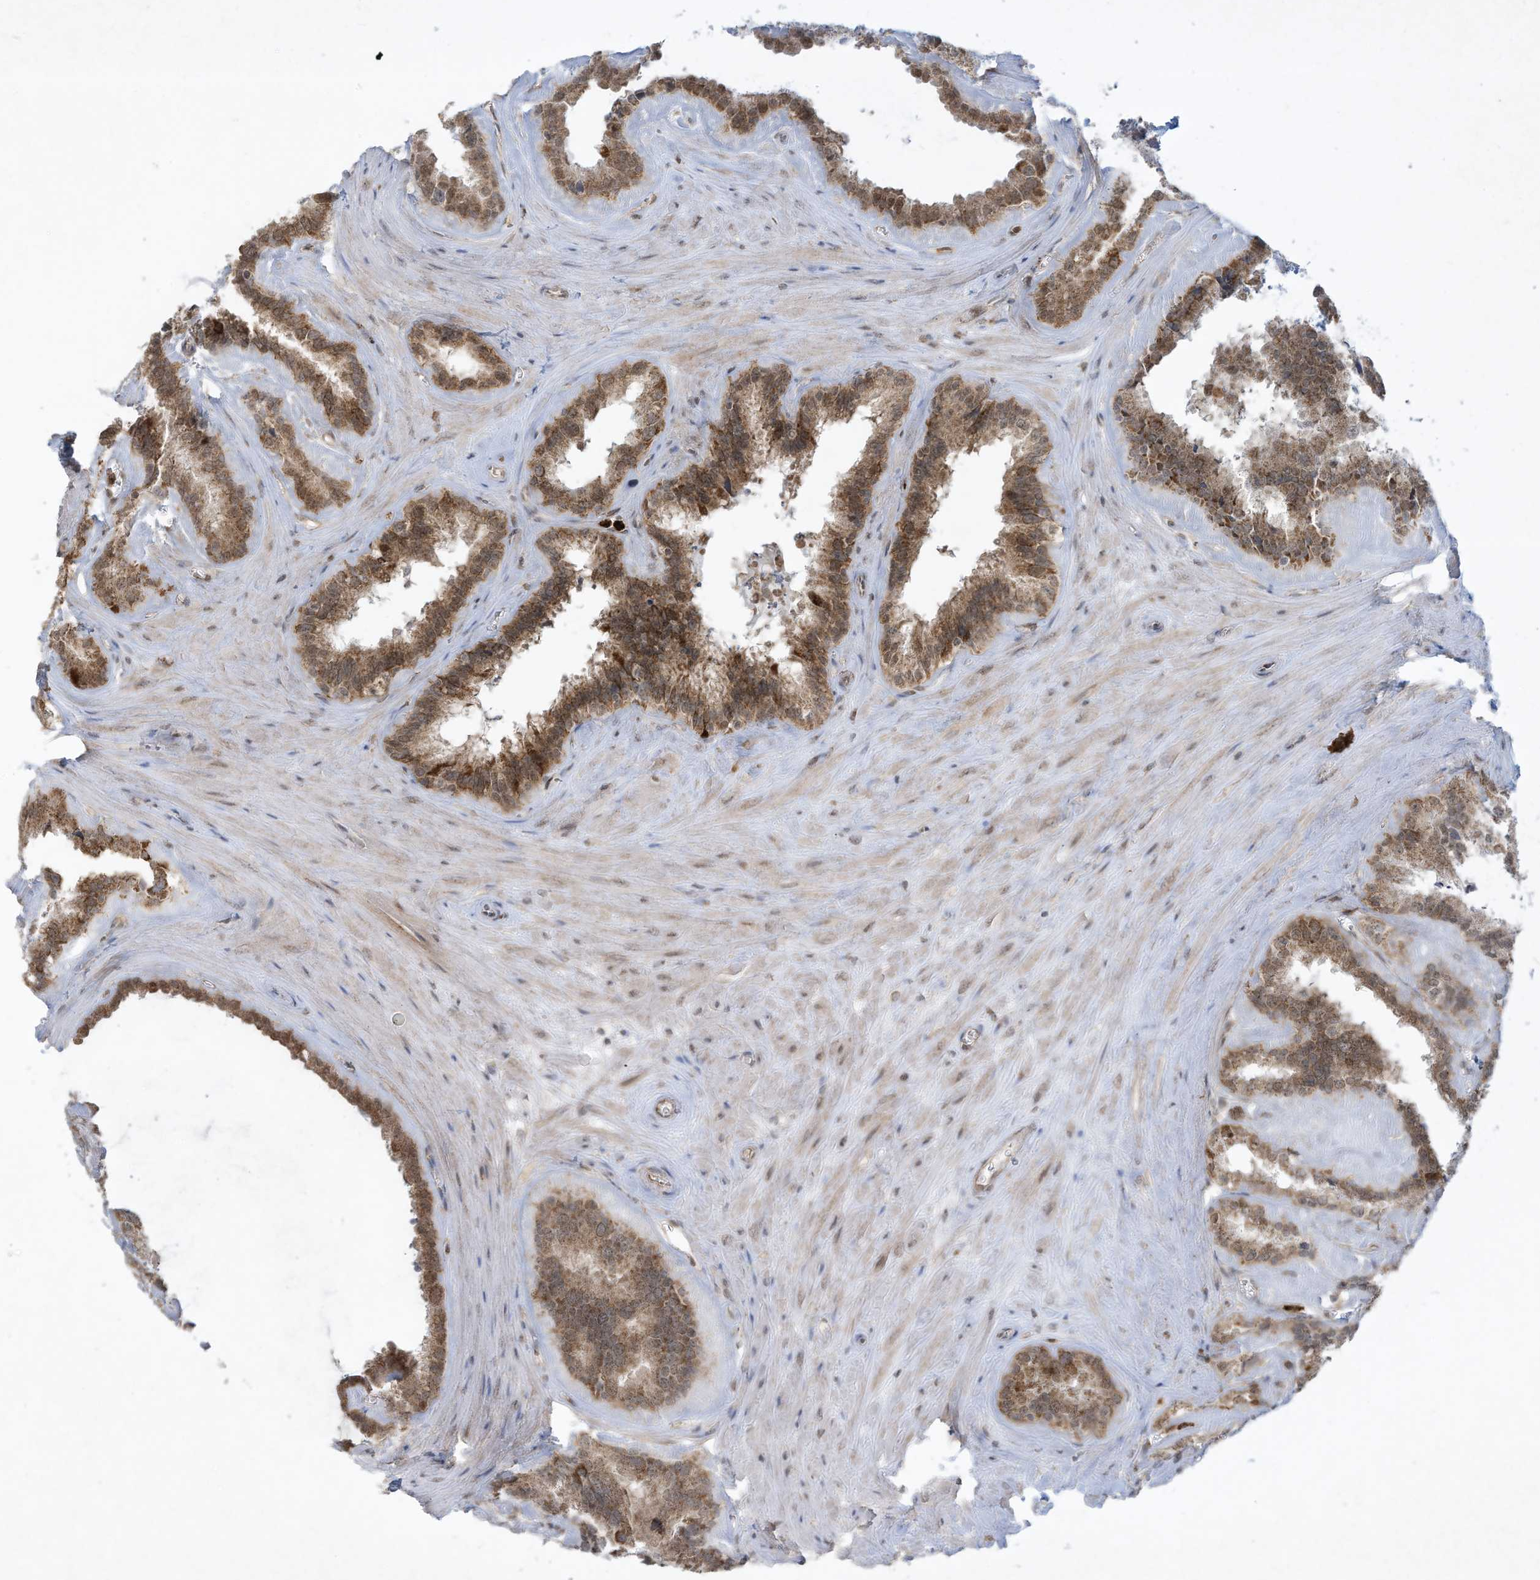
{"staining": {"intensity": "strong", "quantity": ">75%", "location": "cytoplasmic/membranous"}, "tissue": "seminal vesicle", "cell_type": "Glandular cells", "image_type": "normal", "snomed": [{"axis": "morphology", "description": "Normal tissue, NOS"}, {"axis": "topography", "description": "Prostate"}, {"axis": "topography", "description": "Seminal veicle"}], "caption": "Approximately >75% of glandular cells in benign seminal vesicle reveal strong cytoplasmic/membranous protein expression as visualized by brown immunohistochemical staining.", "gene": "CHRNA4", "patient": {"sex": "male", "age": 59}}